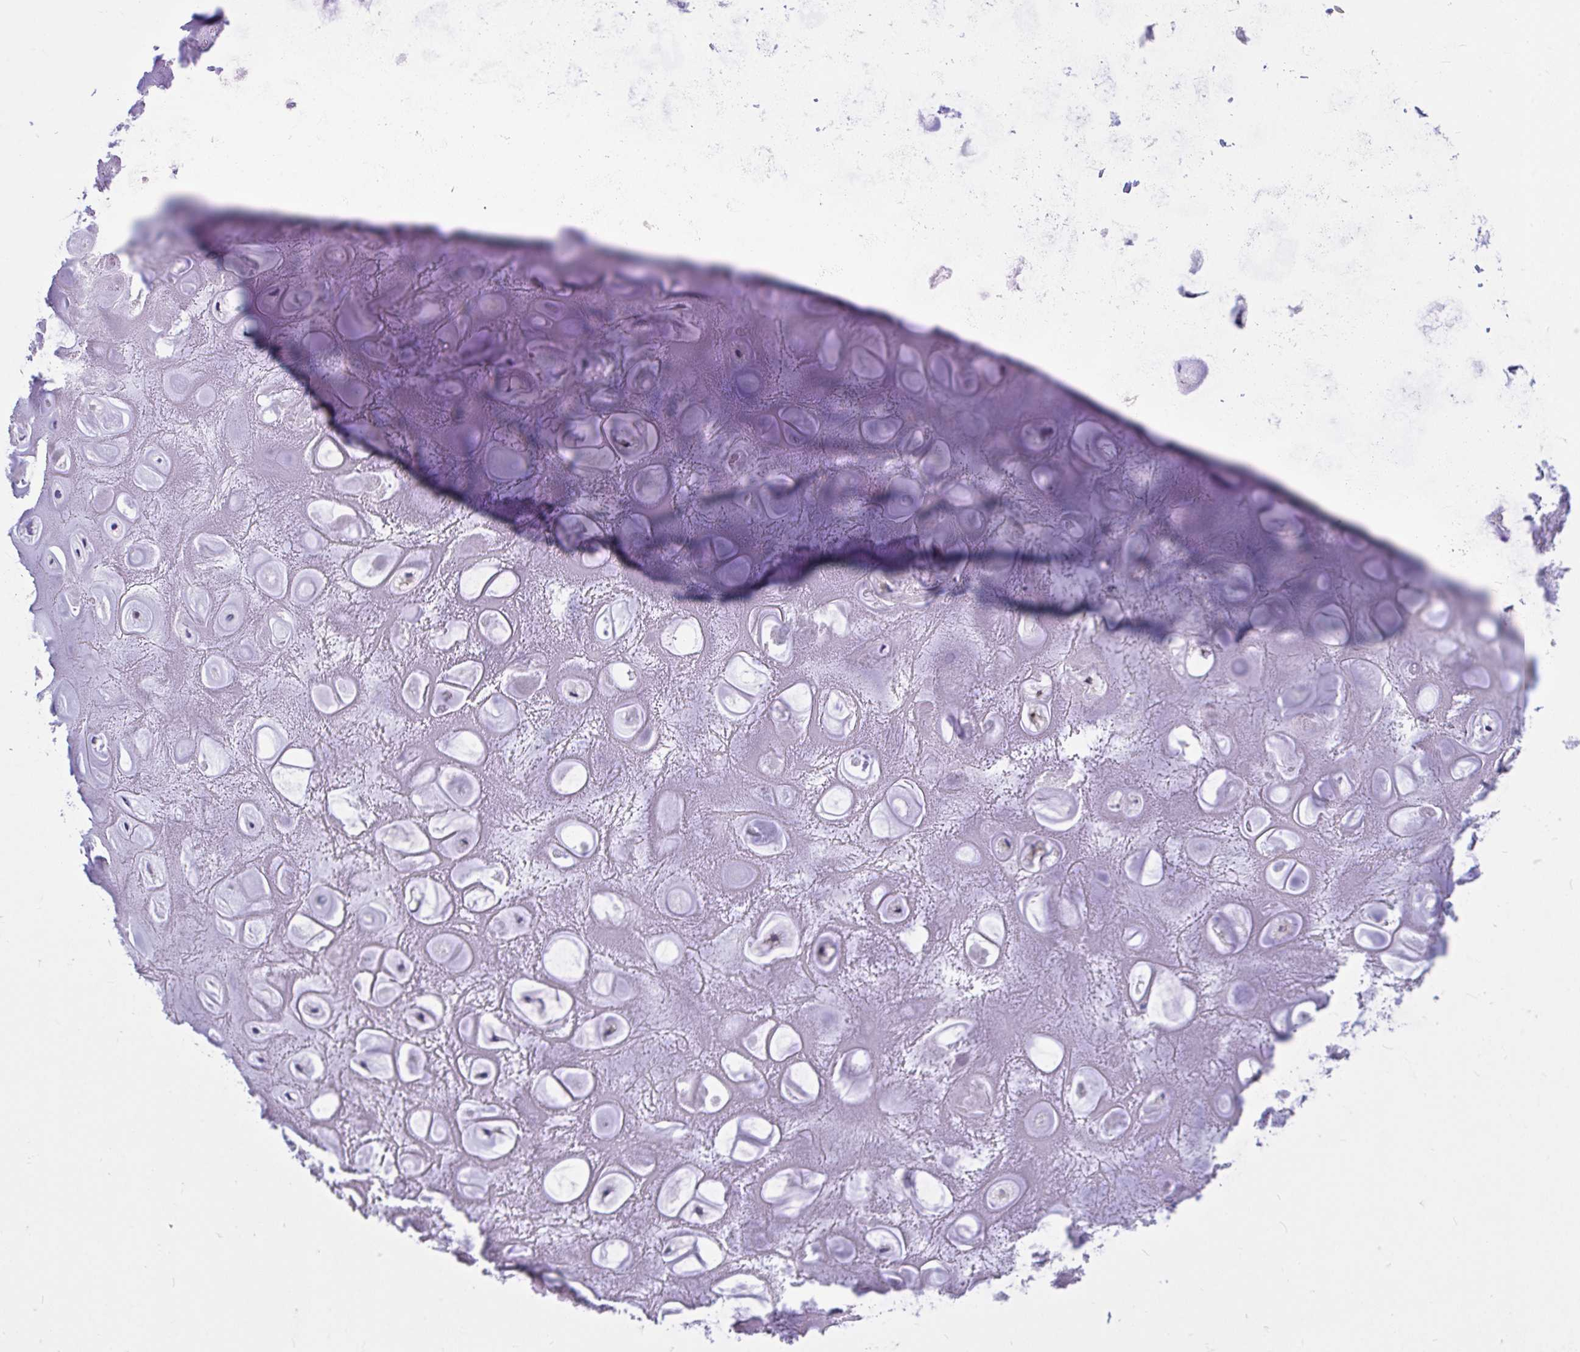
{"staining": {"intensity": "negative", "quantity": "none", "location": "none"}, "tissue": "adipose tissue", "cell_type": "Adipocytes", "image_type": "normal", "snomed": [{"axis": "morphology", "description": "Normal tissue, NOS"}, {"axis": "topography", "description": "Lymph node"}, {"axis": "topography", "description": "Cartilage tissue"}, {"axis": "topography", "description": "Nasopharynx"}], "caption": "Human adipose tissue stained for a protein using immunohistochemistry (IHC) shows no expression in adipocytes.", "gene": "WBP1", "patient": {"sex": "male", "age": 63}}